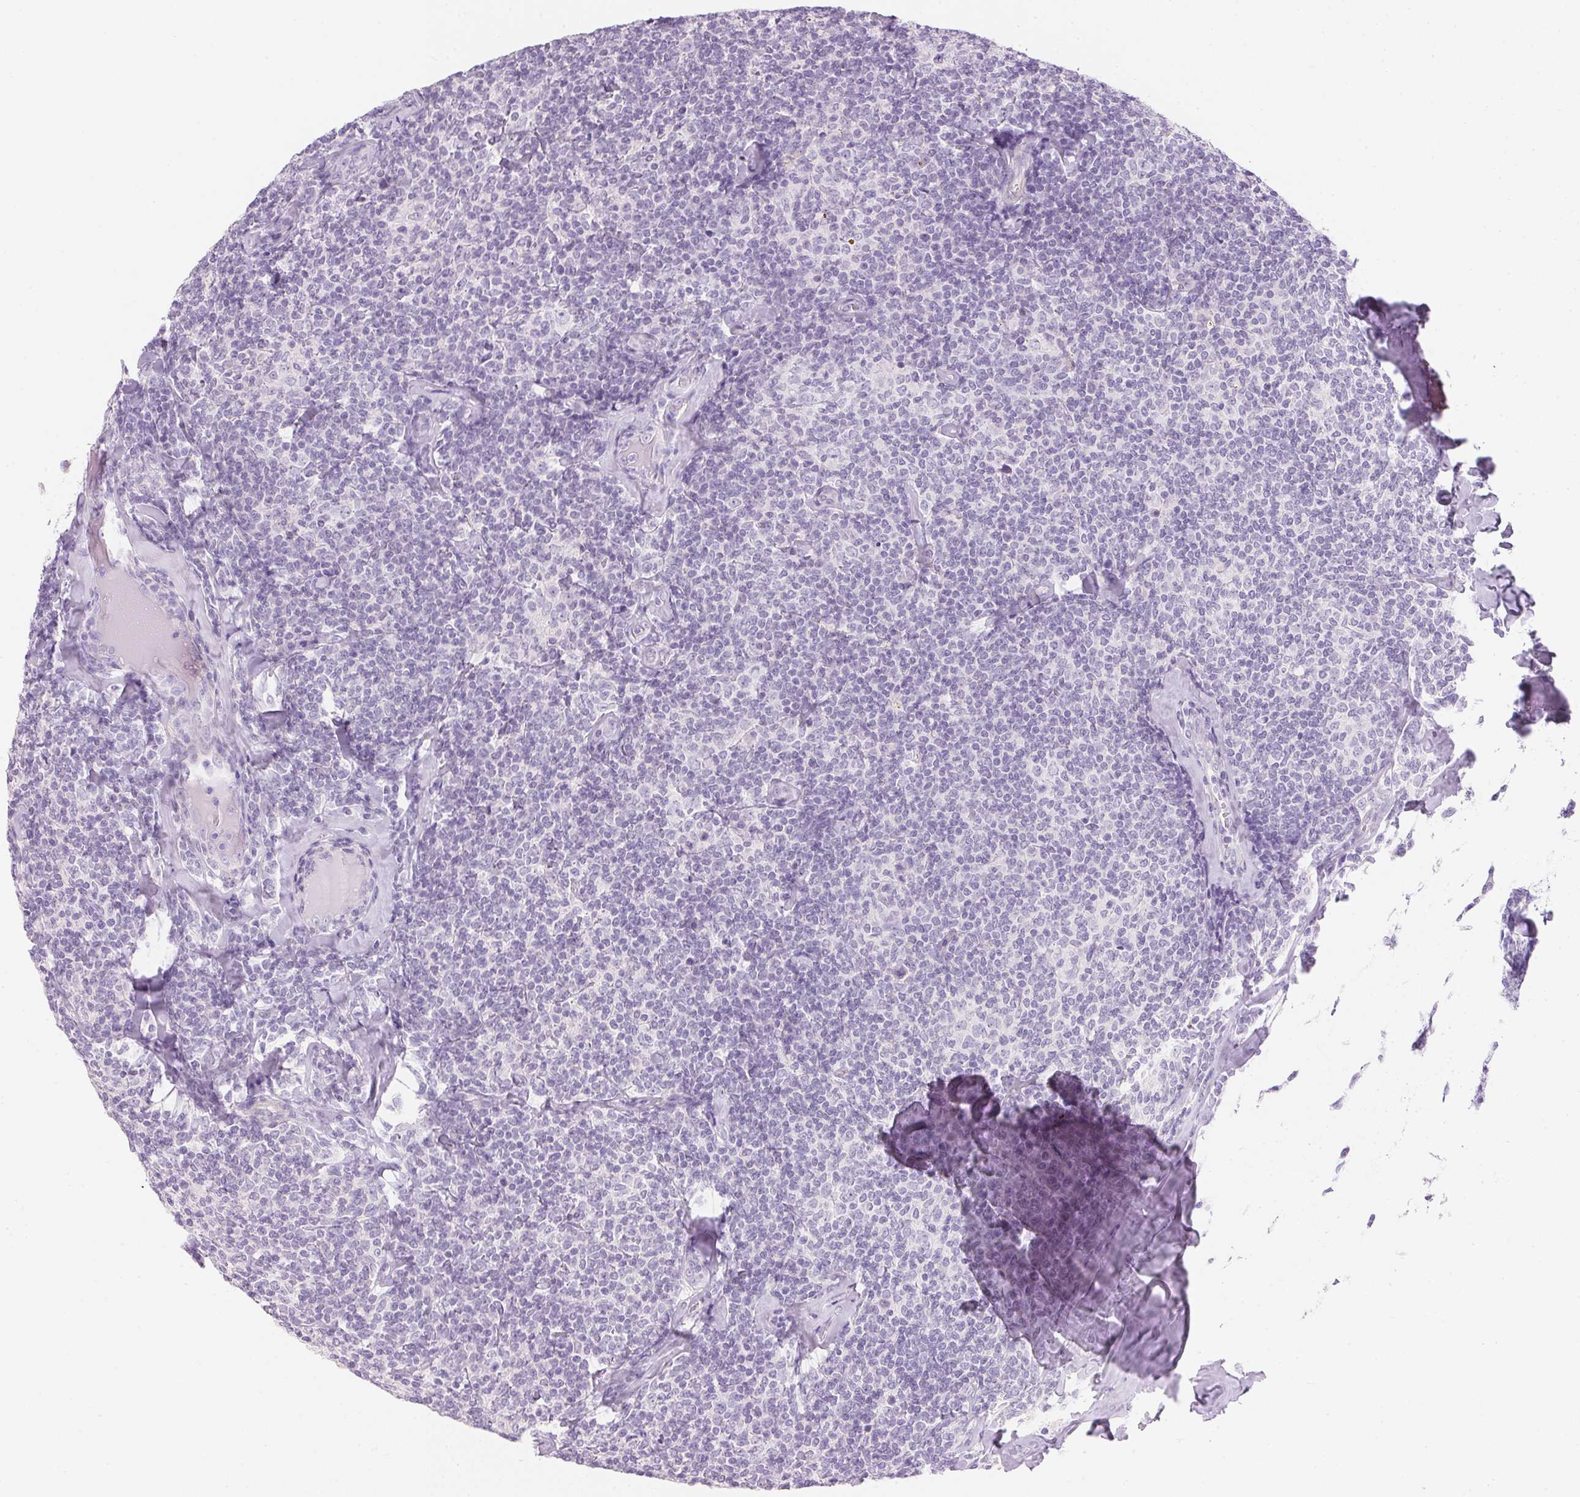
{"staining": {"intensity": "negative", "quantity": "none", "location": "none"}, "tissue": "lymphoma", "cell_type": "Tumor cells", "image_type": "cancer", "snomed": [{"axis": "morphology", "description": "Malignant lymphoma, non-Hodgkin's type, Low grade"}, {"axis": "topography", "description": "Lymph node"}], "caption": "A high-resolution histopathology image shows immunohistochemistry (IHC) staining of lymphoma, which shows no significant staining in tumor cells. Brightfield microscopy of immunohistochemistry (IHC) stained with DAB (3,3'-diaminobenzidine) (brown) and hematoxylin (blue), captured at high magnification.", "gene": "KCNE2", "patient": {"sex": "female", "age": 56}}